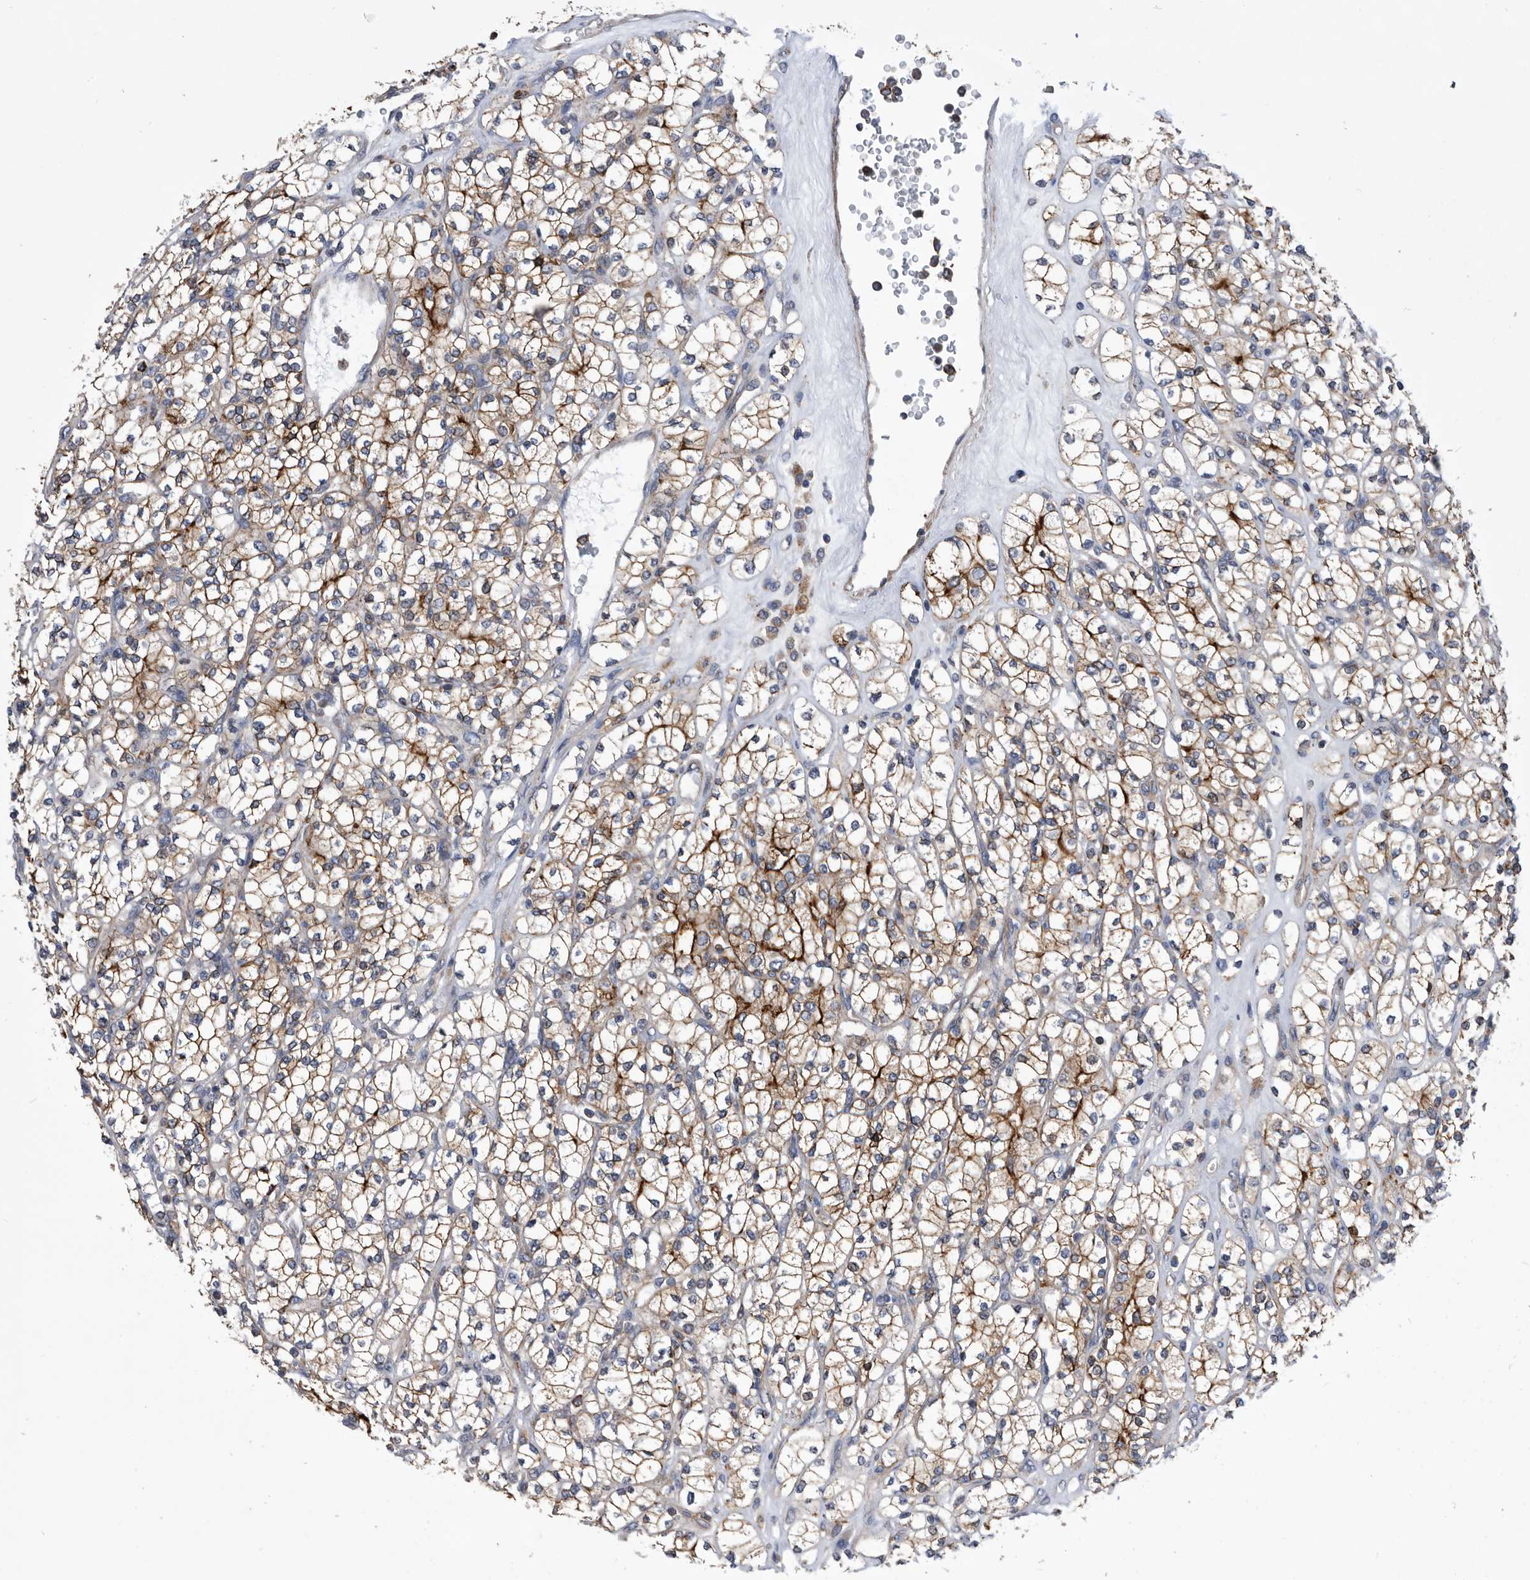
{"staining": {"intensity": "moderate", "quantity": ">75%", "location": "cytoplasmic/membranous"}, "tissue": "renal cancer", "cell_type": "Tumor cells", "image_type": "cancer", "snomed": [{"axis": "morphology", "description": "Adenocarcinoma, NOS"}, {"axis": "topography", "description": "Kidney"}], "caption": "Renal cancer (adenocarcinoma) was stained to show a protein in brown. There is medium levels of moderate cytoplasmic/membranous expression in about >75% of tumor cells.", "gene": "BAIAP3", "patient": {"sex": "male", "age": 77}}